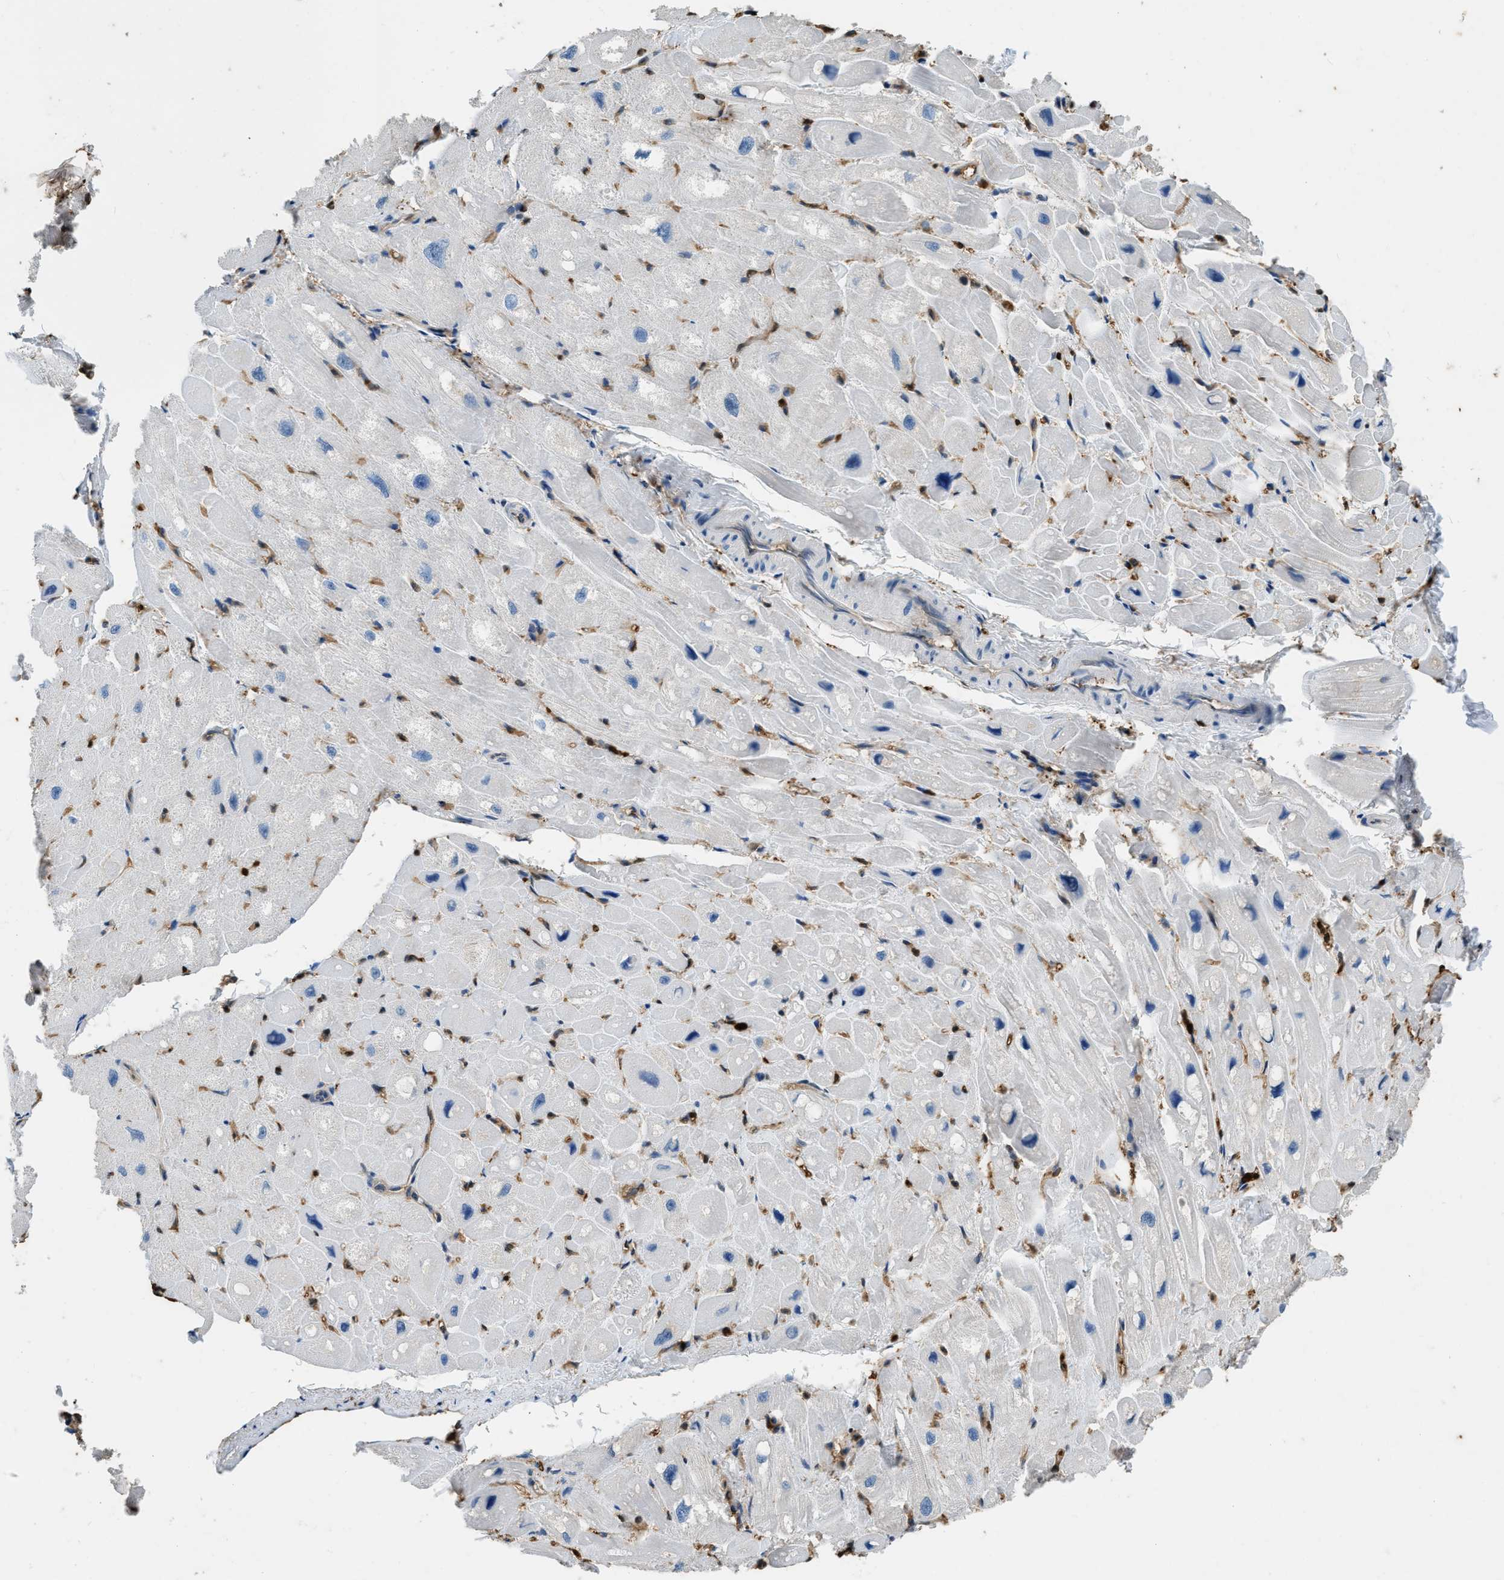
{"staining": {"intensity": "negative", "quantity": "none", "location": "none"}, "tissue": "heart muscle", "cell_type": "Cardiomyocytes", "image_type": "normal", "snomed": [{"axis": "morphology", "description": "Normal tissue, NOS"}, {"axis": "topography", "description": "Heart"}], "caption": "The image reveals no significant expression in cardiomyocytes of heart muscle. (Stains: DAB immunohistochemistry with hematoxylin counter stain, Microscopy: brightfield microscopy at high magnification).", "gene": "ARHGDIB", "patient": {"sex": "male", "age": 49}}